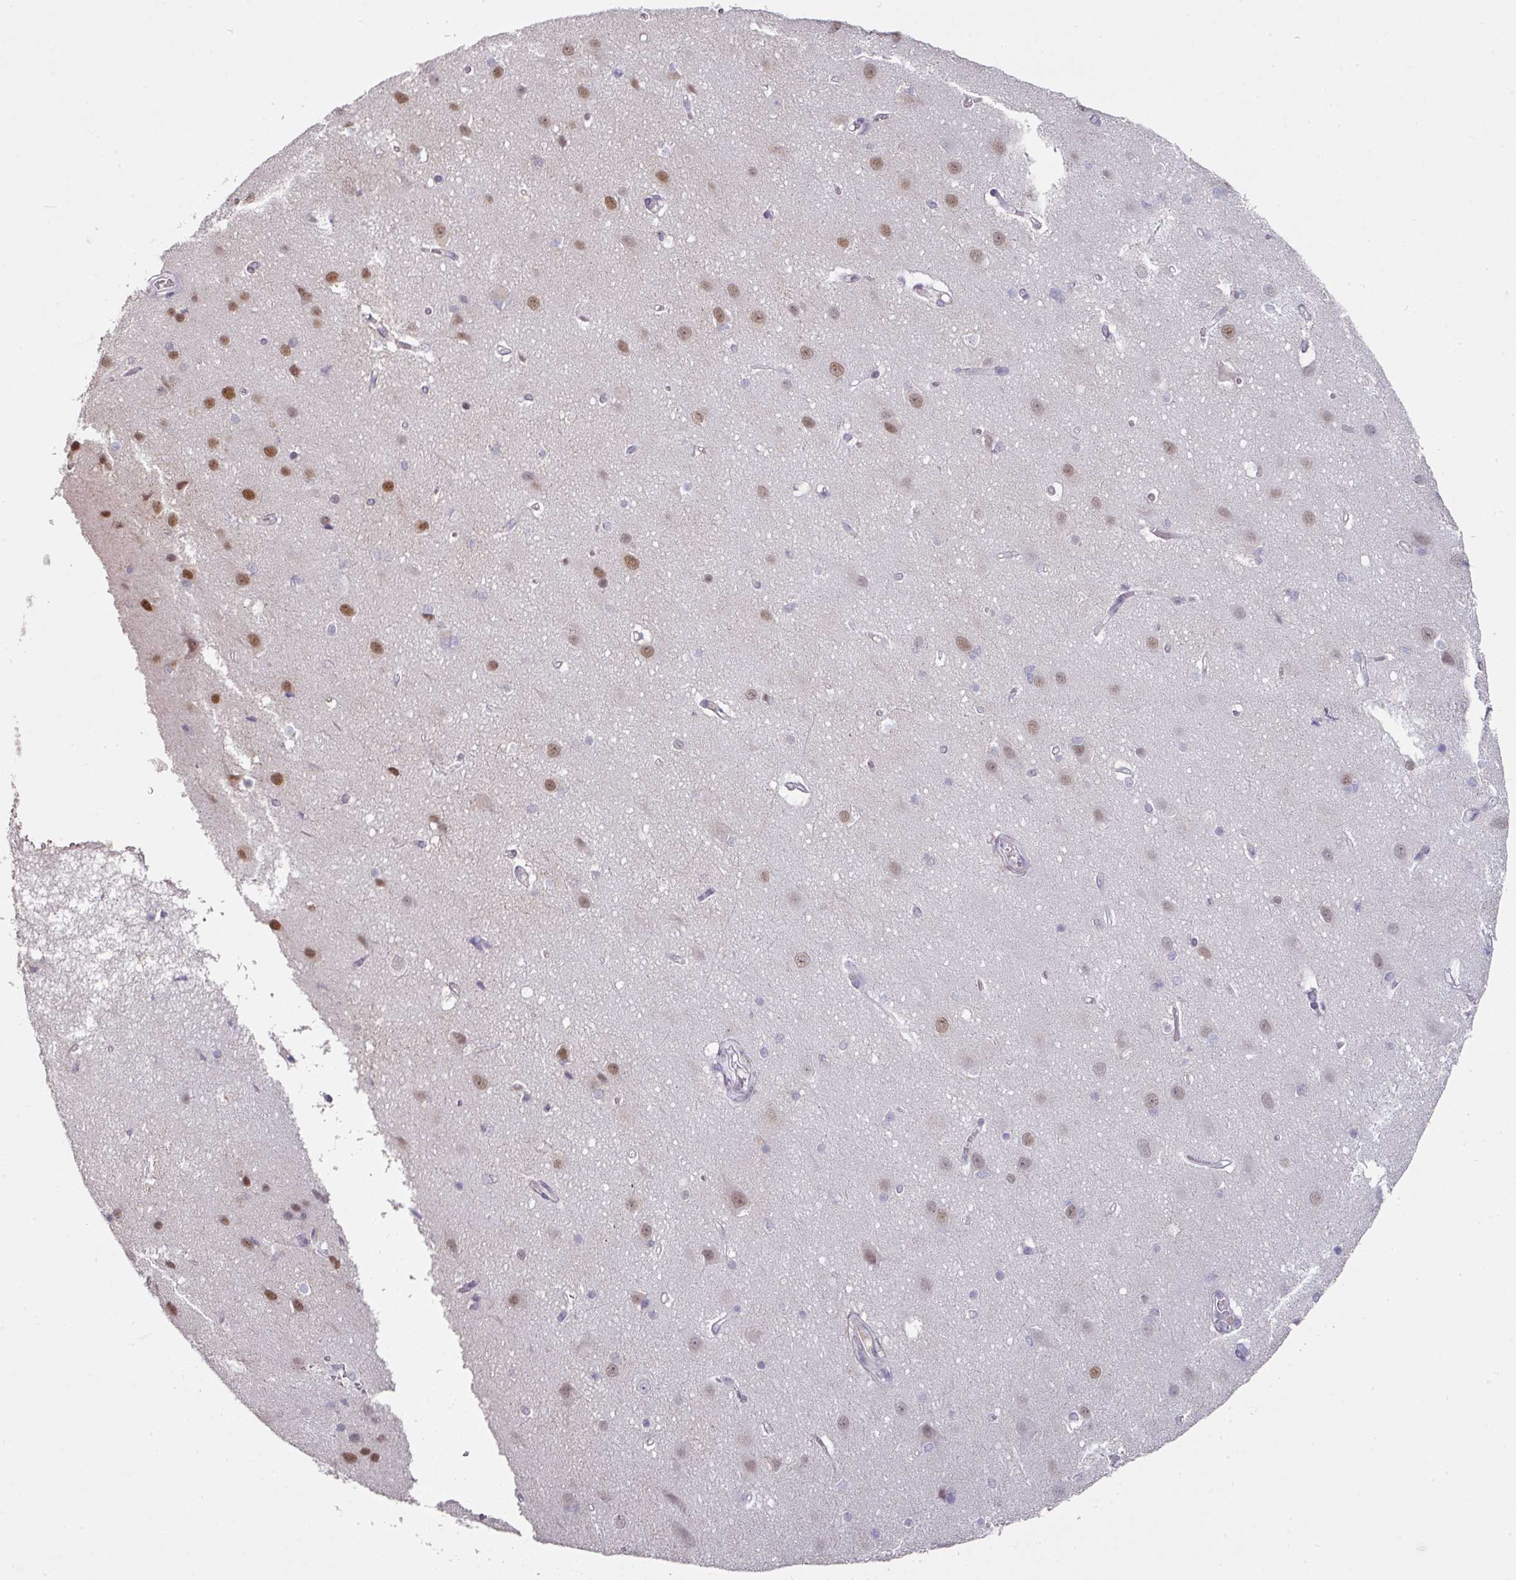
{"staining": {"intensity": "negative", "quantity": "none", "location": "none"}, "tissue": "cerebral cortex", "cell_type": "Endothelial cells", "image_type": "normal", "snomed": [{"axis": "morphology", "description": "Normal tissue, NOS"}, {"axis": "topography", "description": "Cerebral cortex"}], "caption": "Immunohistochemical staining of benign human cerebral cortex shows no significant staining in endothelial cells.", "gene": "ELK1", "patient": {"sex": "male", "age": 37}}